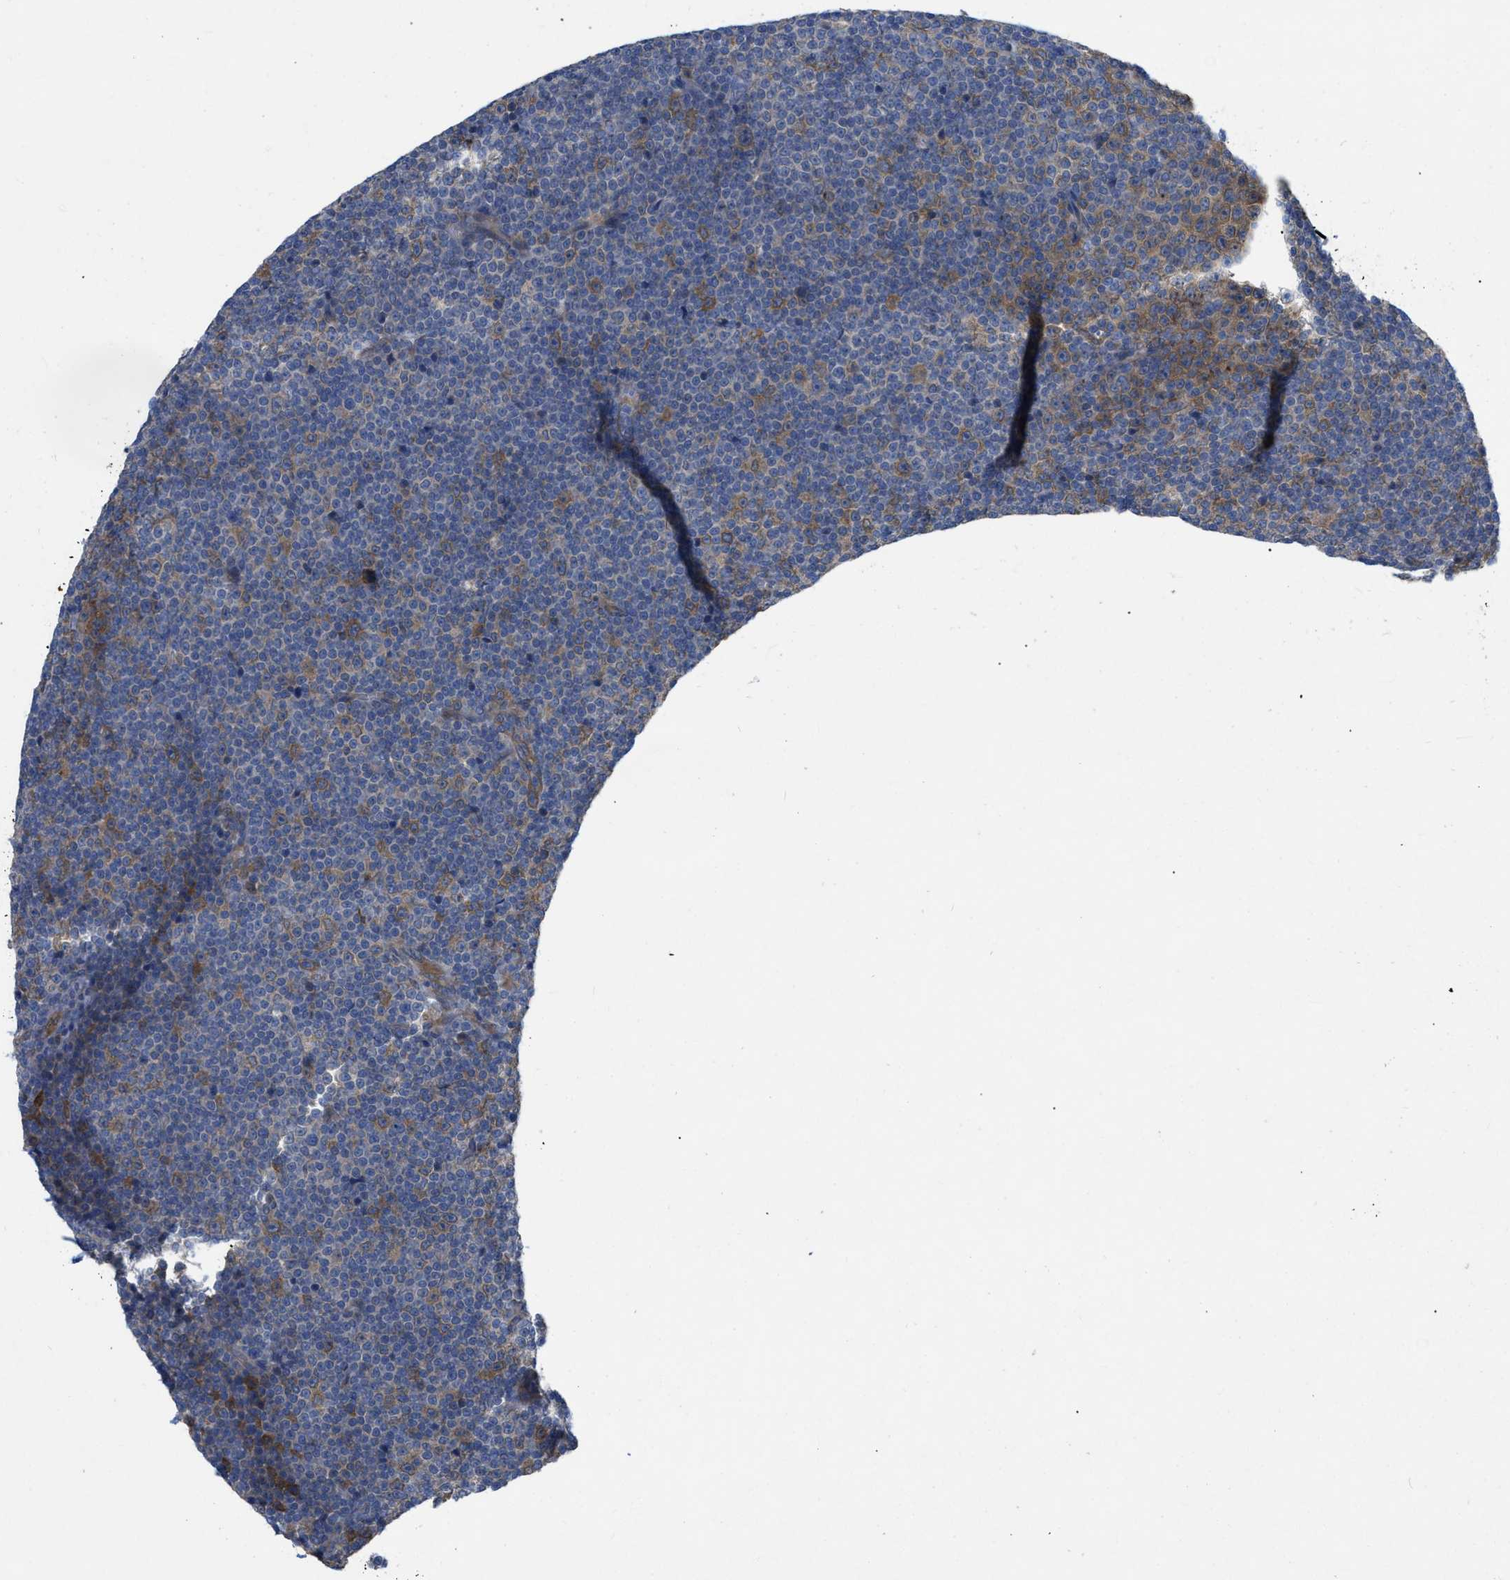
{"staining": {"intensity": "moderate", "quantity": "<25%", "location": "cytoplasmic/membranous"}, "tissue": "lymphoma", "cell_type": "Tumor cells", "image_type": "cancer", "snomed": [{"axis": "morphology", "description": "Malignant lymphoma, non-Hodgkin's type, Low grade"}, {"axis": "topography", "description": "Lymph node"}], "caption": "High-magnification brightfield microscopy of malignant lymphoma, non-Hodgkin's type (low-grade) stained with DAB (3,3'-diaminobenzidine) (brown) and counterstained with hematoxylin (blue). tumor cells exhibit moderate cytoplasmic/membranous staining is present in about<25% of cells.", "gene": "TMEM131", "patient": {"sex": "female", "age": 67}}